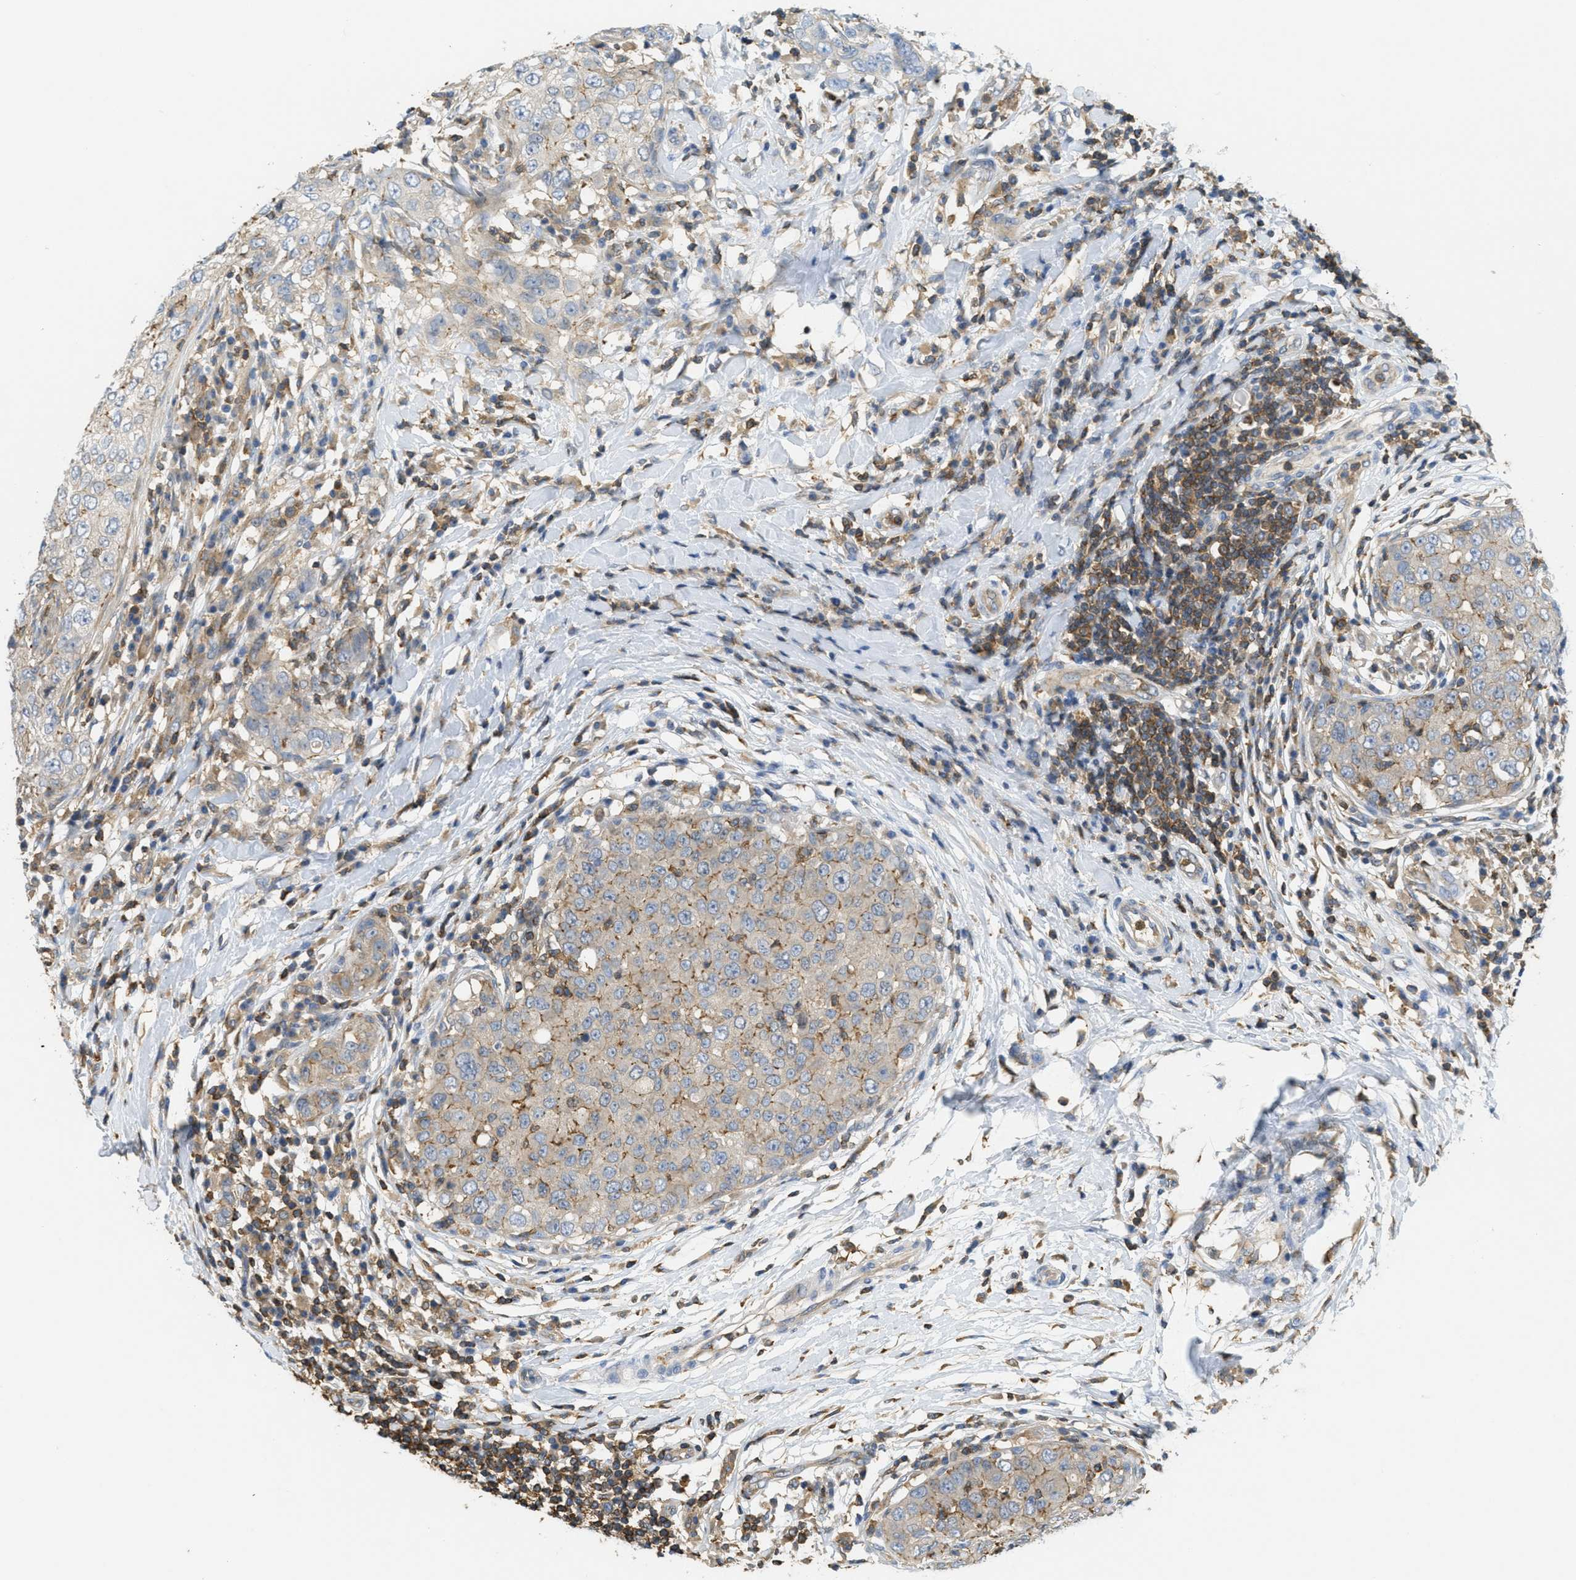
{"staining": {"intensity": "weak", "quantity": "25%-75%", "location": "cytoplasmic/membranous"}, "tissue": "breast cancer", "cell_type": "Tumor cells", "image_type": "cancer", "snomed": [{"axis": "morphology", "description": "Duct carcinoma"}, {"axis": "topography", "description": "Breast"}], "caption": "A brown stain labels weak cytoplasmic/membranous expression of a protein in human intraductal carcinoma (breast) tumor cells.", "gene": "GRIK2", "patient": {"sex": "female", "age": 27}}